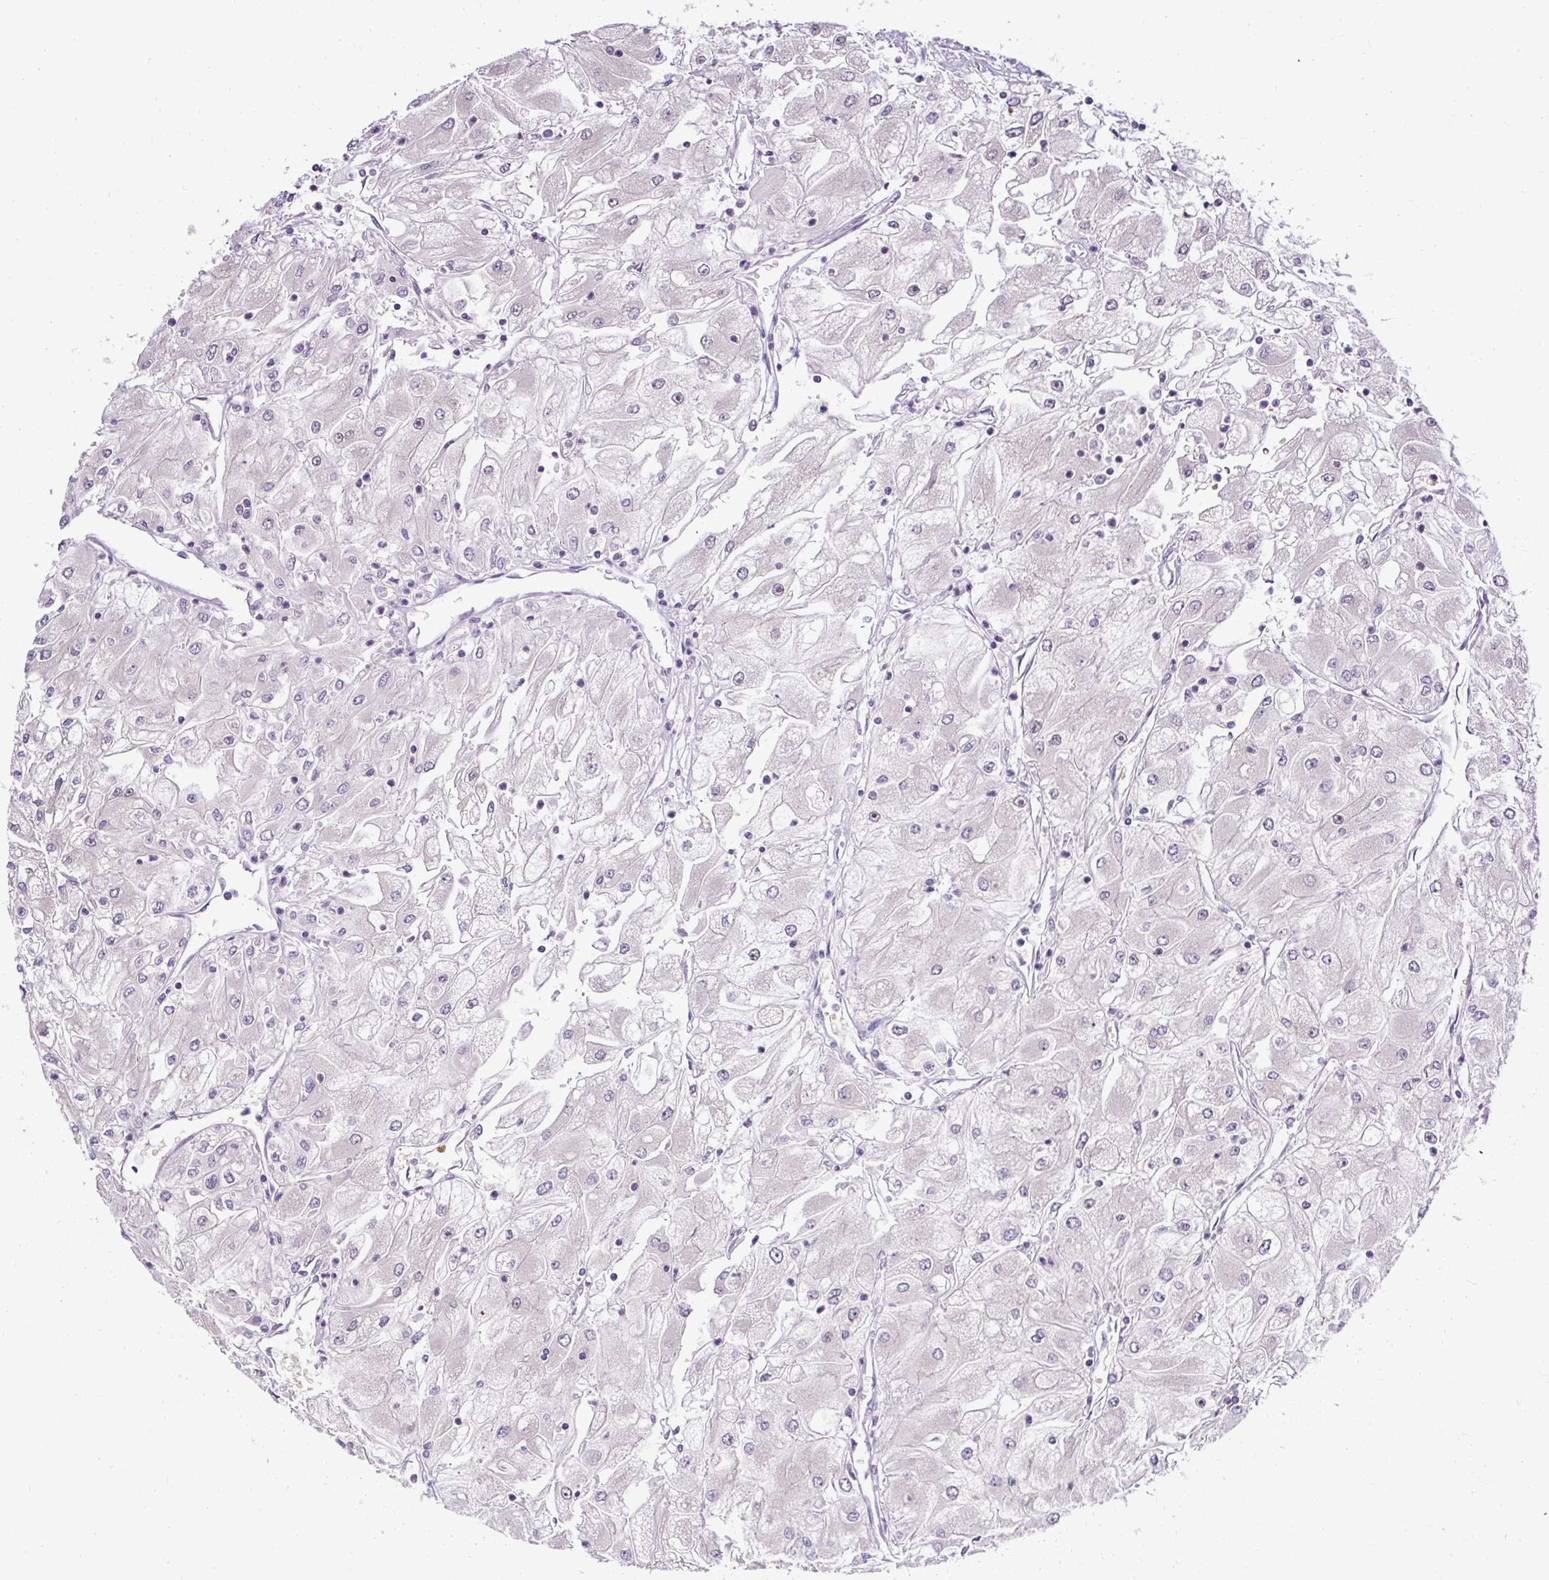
{"staining": {"intensity": "negative", "quantity": "none", "location": "none"}, "tissue": "renal cancer", "cell_type": "Tumor cells", "image_type": "cancer", "snomed": [{"axis": "morphology", "description": "Adenocarcinoma, NOS"}, {"axis": "topography", "description": "Kidney"}], "caption": "Immunohistochemistry of human adenocarcinoma (renal) demonstrates no expression in tumor cells.", "gene": "SMC4", "patient": {"sex": "male", "age": 80}}